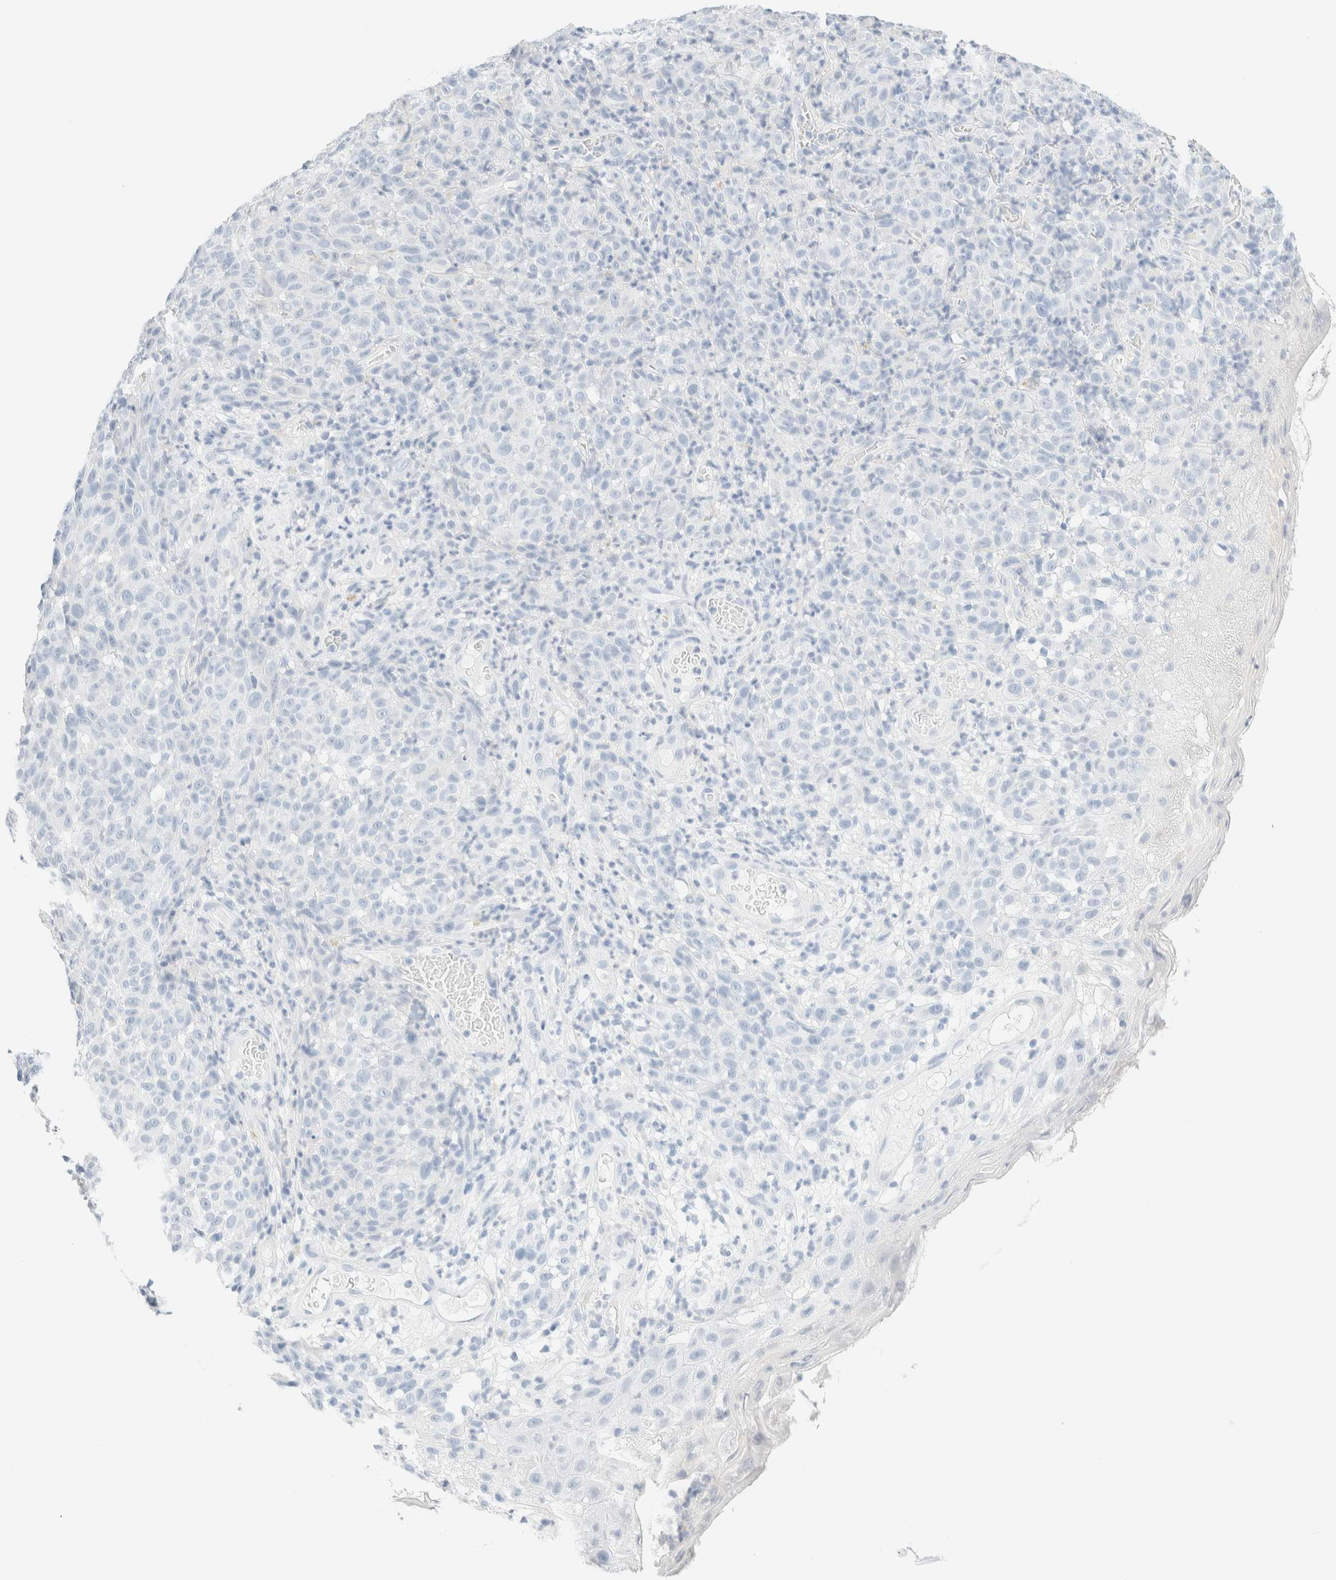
{"staining": {"intensity": "negative", "quantity": "none", "location": "none"}, "tissue": "melanoma", "cell_type": "Tumor cells", "image_type": "cancer", "snomed": [{"axis": "morphology", "description": "Malignant melanoma, NOS"}, {"axis": "topography", "description": "Skin"}], "caption": "An image of malignant melanoma stained for a protein demonstrates no brown staining in tumor cells.", "gene": "DPYS", "patient": {"sex": "female", "age": 82}}